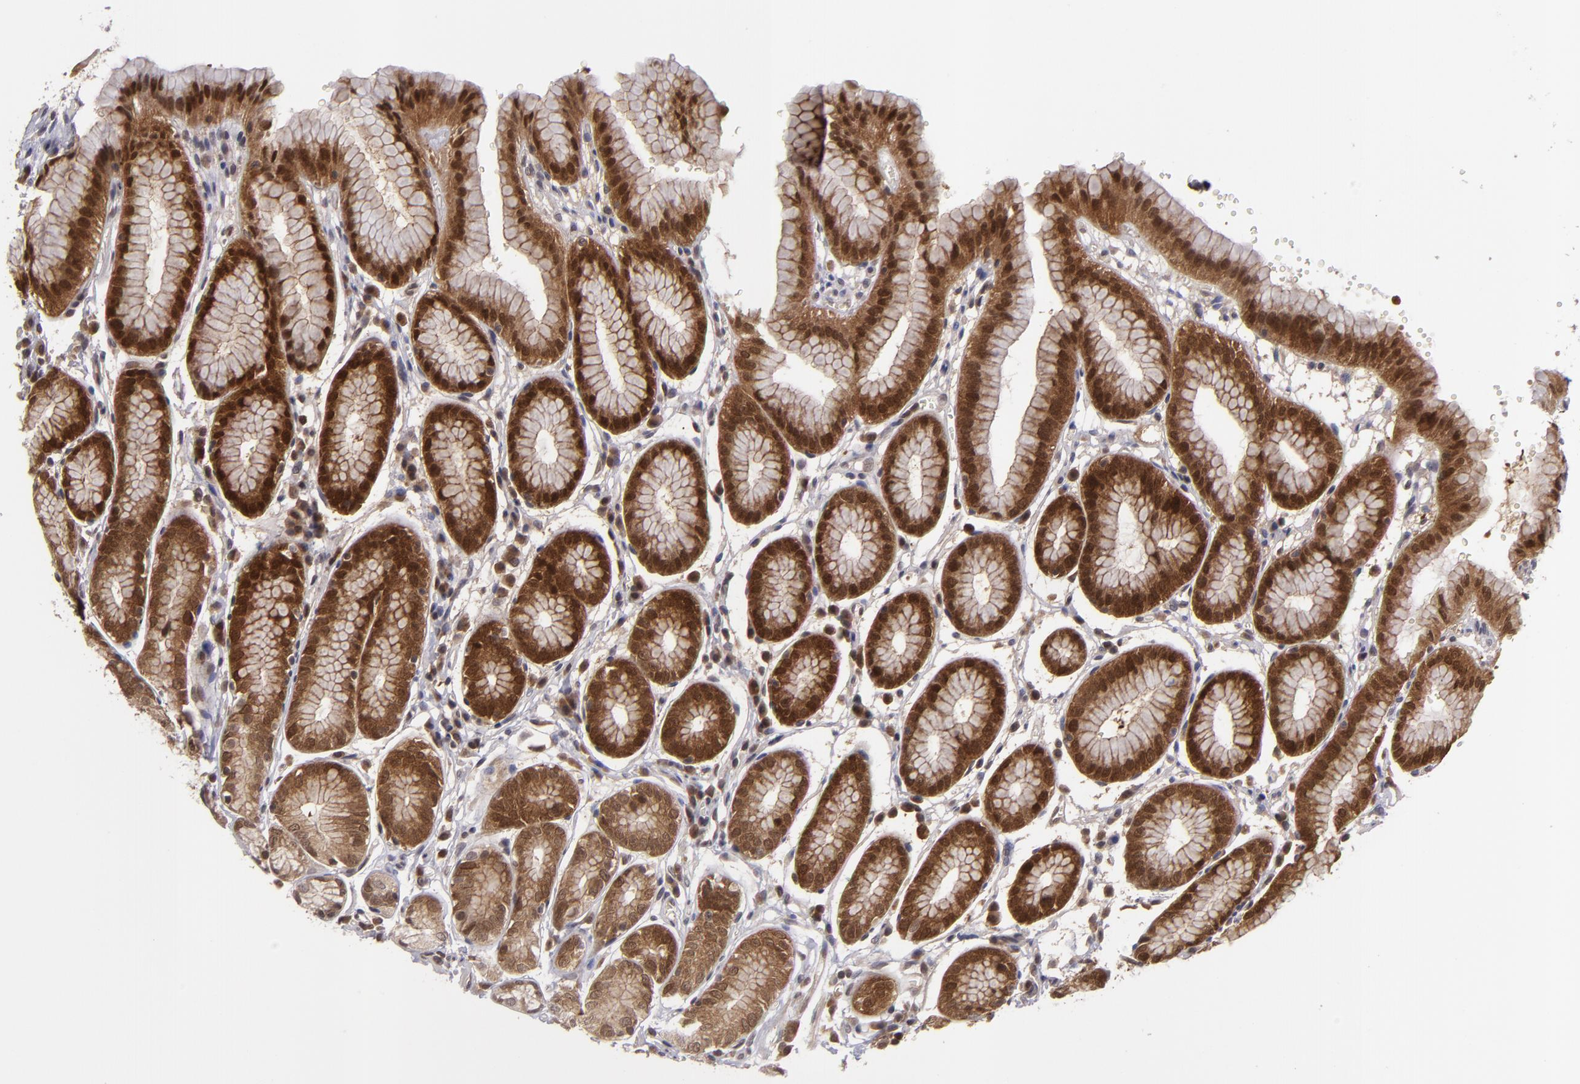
{"staining": {"intensity": "strong", "quantity": ">75%", "location": "cytoplasmic/membranous,nuclear"}, "tissue": "stomach", "cell_type": "Glandular cells", "image_type": "normal", "snomed": [{"axis": "morphology", "description": "Normal tissue, NOS"}, {"axis": "topography", "description": "Stomach"}], "caption": "Brown immunohistochemical staining in normal stomach reveals strong cytoplasmic/membranous,nuclear positivity in approximately >75% of glandular cells.", "gene": "ZBTB33", "patient": {"sex": "male", "age": 42}}